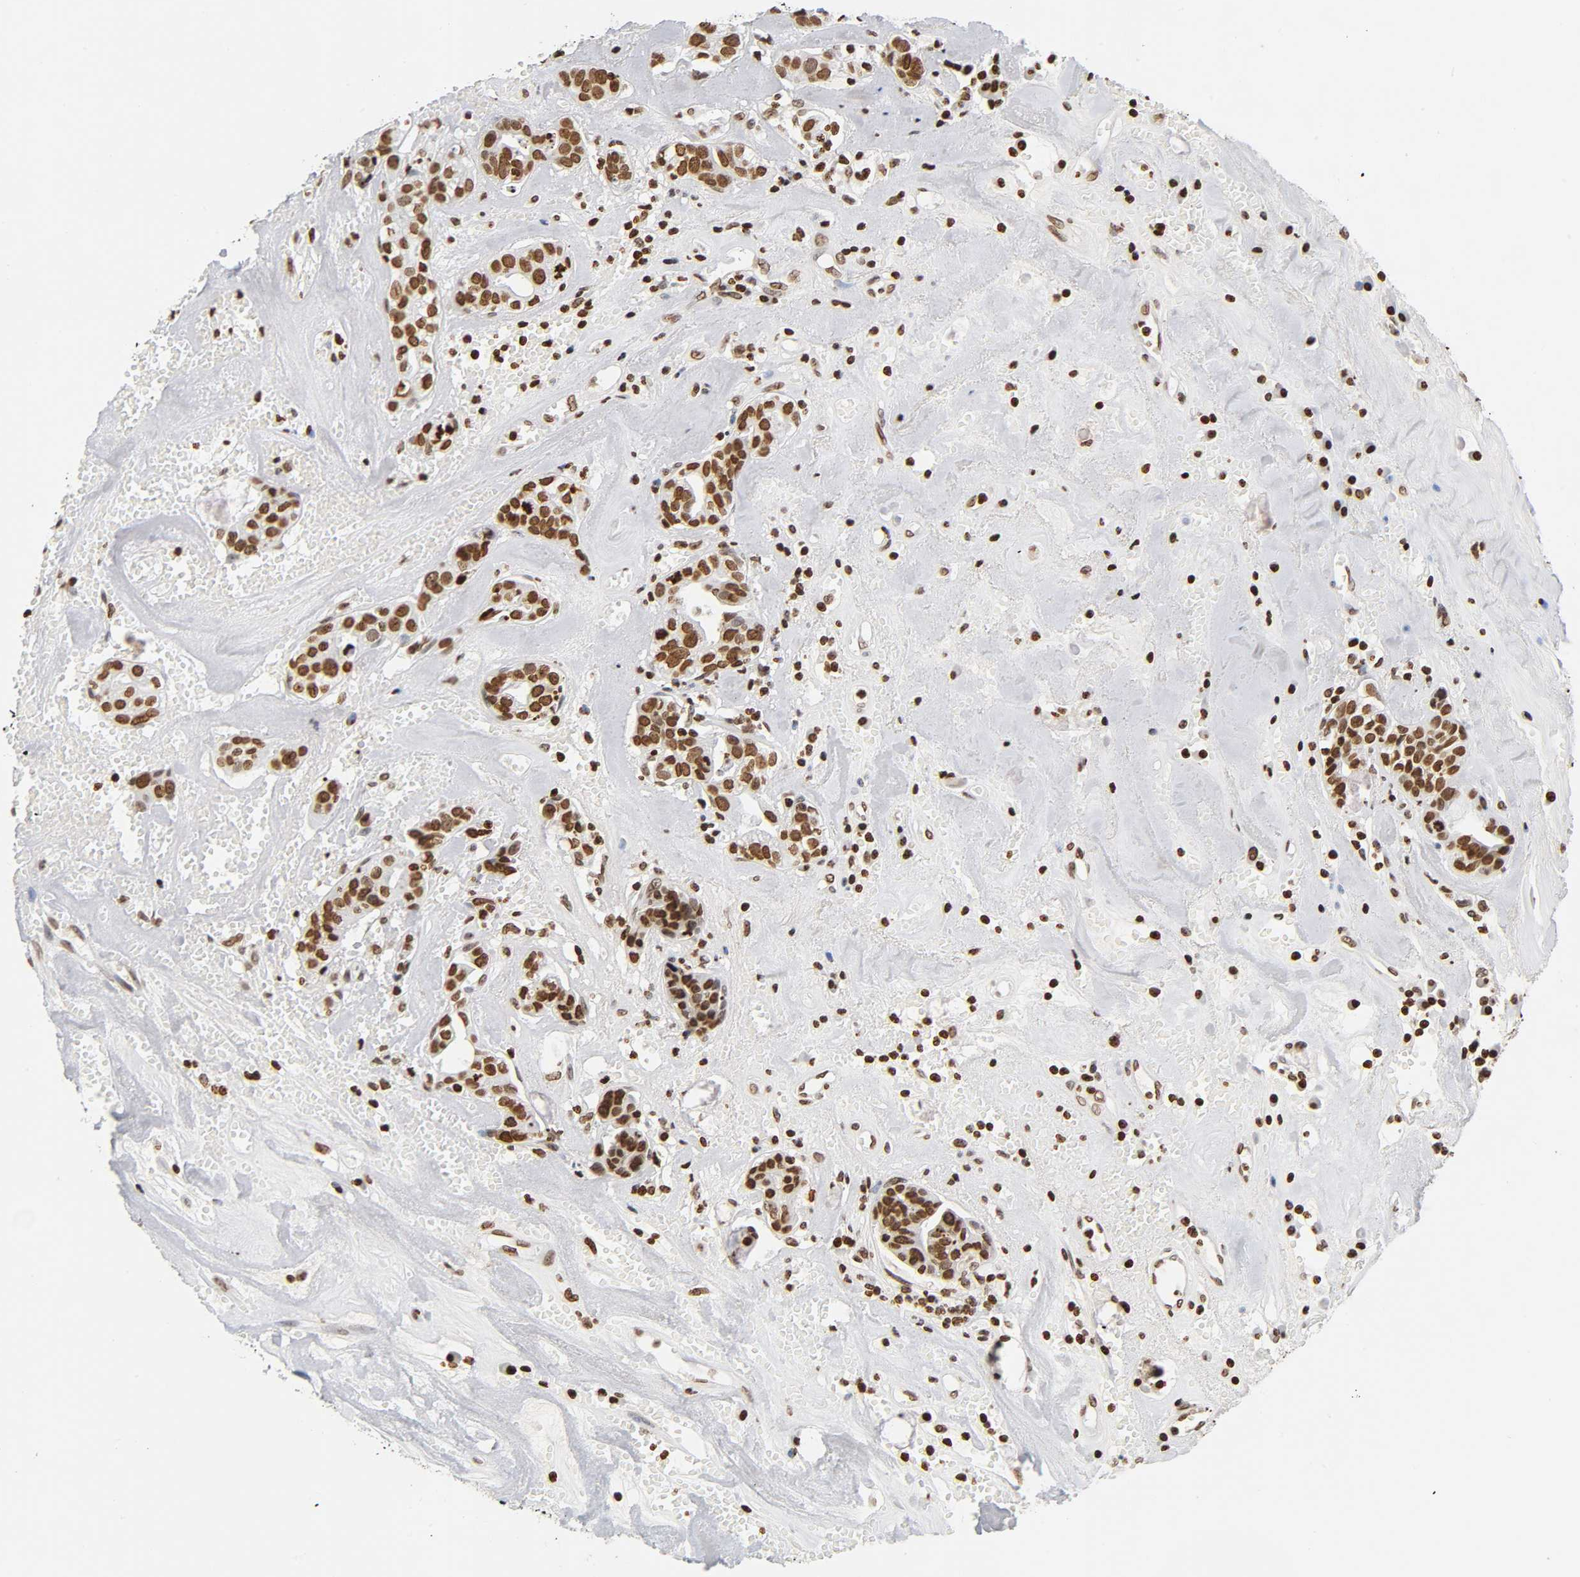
{"staining": {"intensity": "moderate", "quantity": ">75%", "location": "nuclear"}, "tissue": "head and neck cancer", "cell_type": "Tumor cells", "image_type": "cancer", "snomed": [{"axis": "morphology", "description": "Adenocarcinoma, NOS"}, {"axis": "topography", "description": "Salivary gland"}, {"axis": "topography", "description": "Head-Neck"}], "caption": "Moderate nuclear positivity is appreciated in about >75% of tumor cells in adenocarcinoma (head and neck). Using DAB (brown) and hematoxylin (blue) stains, captured at high magnification using brightfield microscopy.", "gene": "HOXA6", "patient": {"sex": "female", "age": 65}}